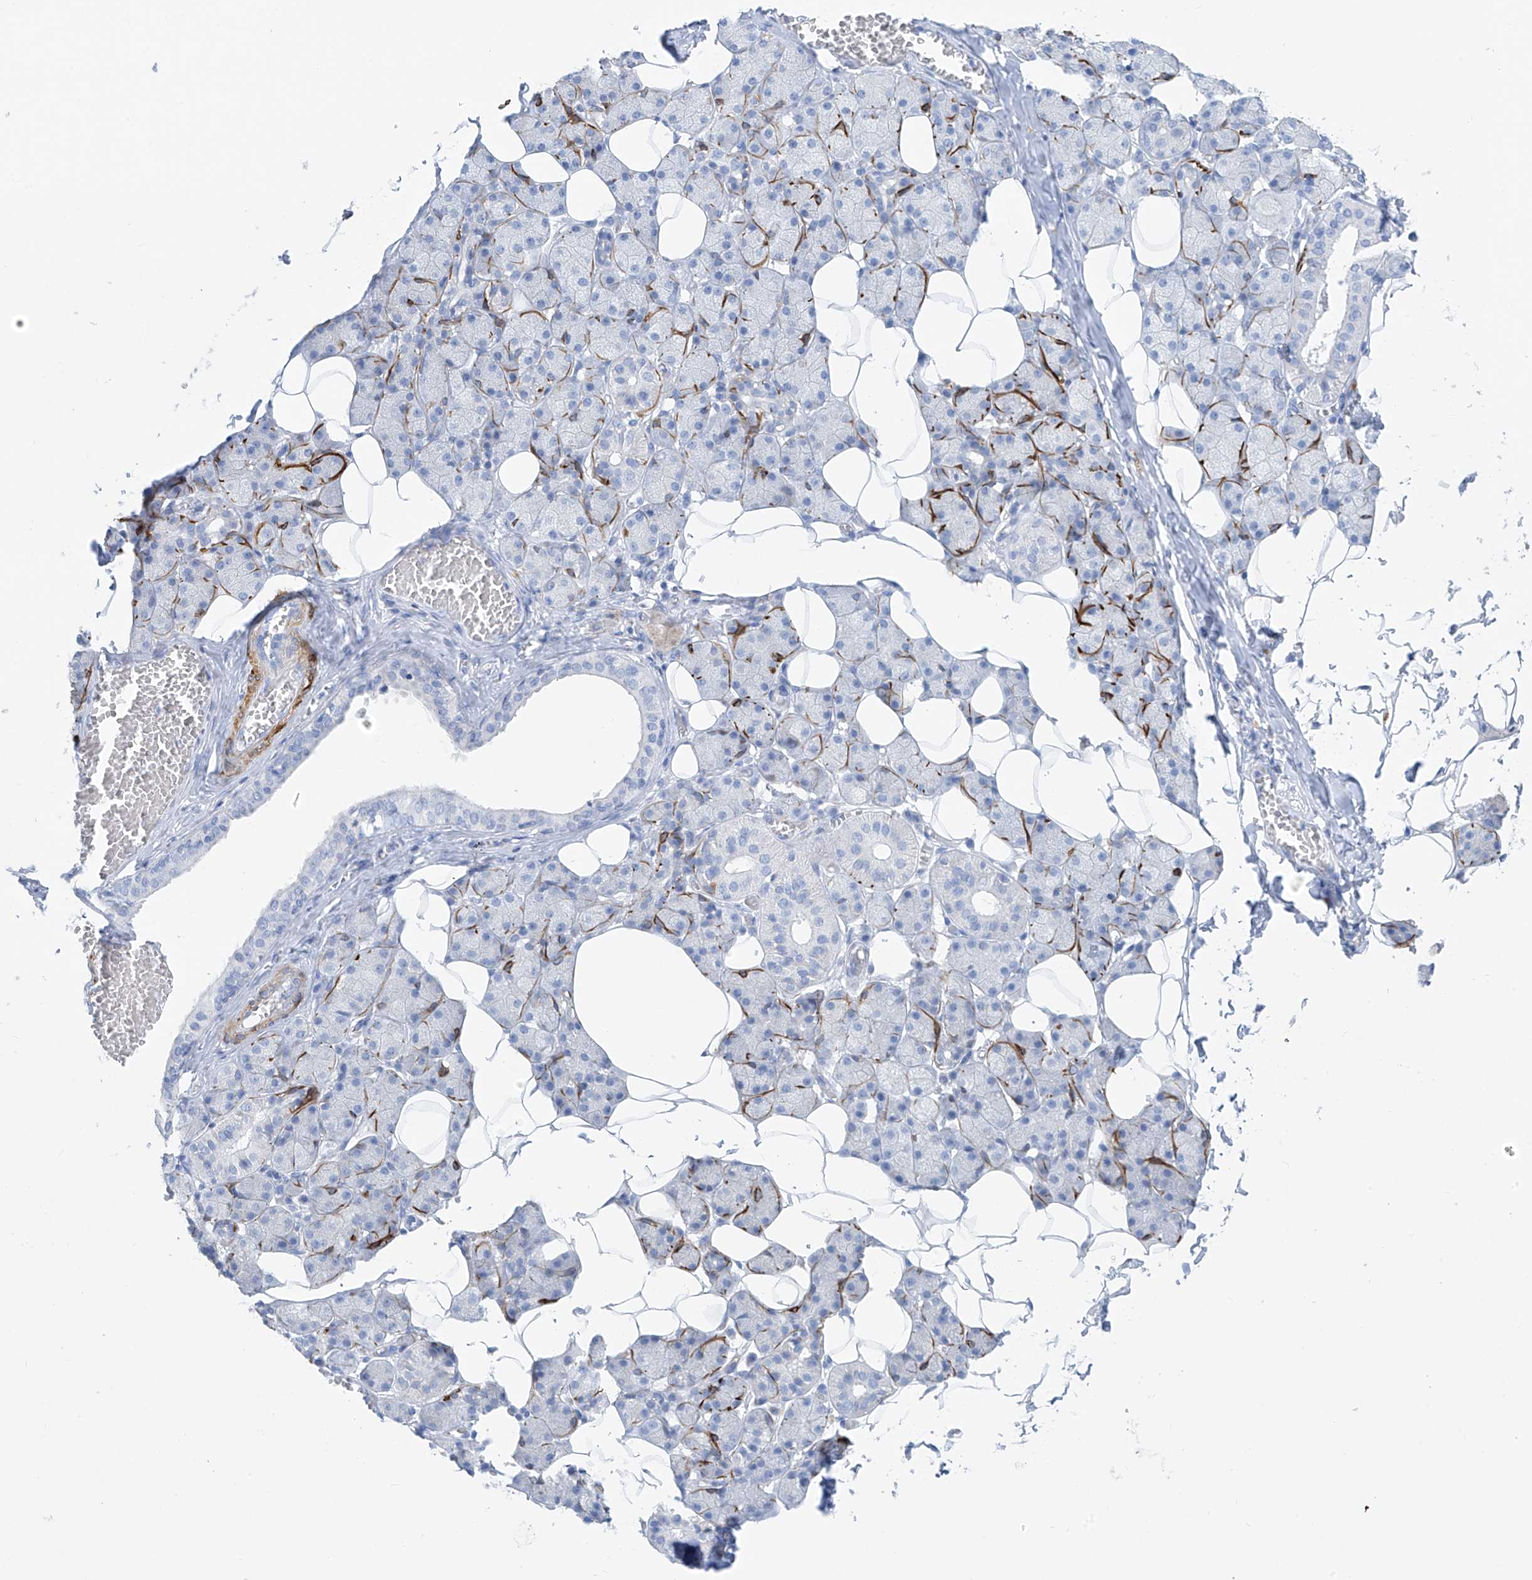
{"staining": {"intensity": "negative", "quantity": "none", "location": "none"}, "tissue": "salivary gland", "cell_type": "Glandular cells", "image_type": "normal", "snomed": [{"axis": "morphology", "description": "Normal tissue, NOS"}, {"axis": "topography", "description": "Salivary gland"}], "caption": "Salivary gland was stained to show a protein in brown. There is no significant positivity in glandular cells. (DAB (3,3'-diaminobenzidine) IHC with hematoxylin counter stain).", "gene": "GLMP", "patient": {"sex": "female", "age": 33}}